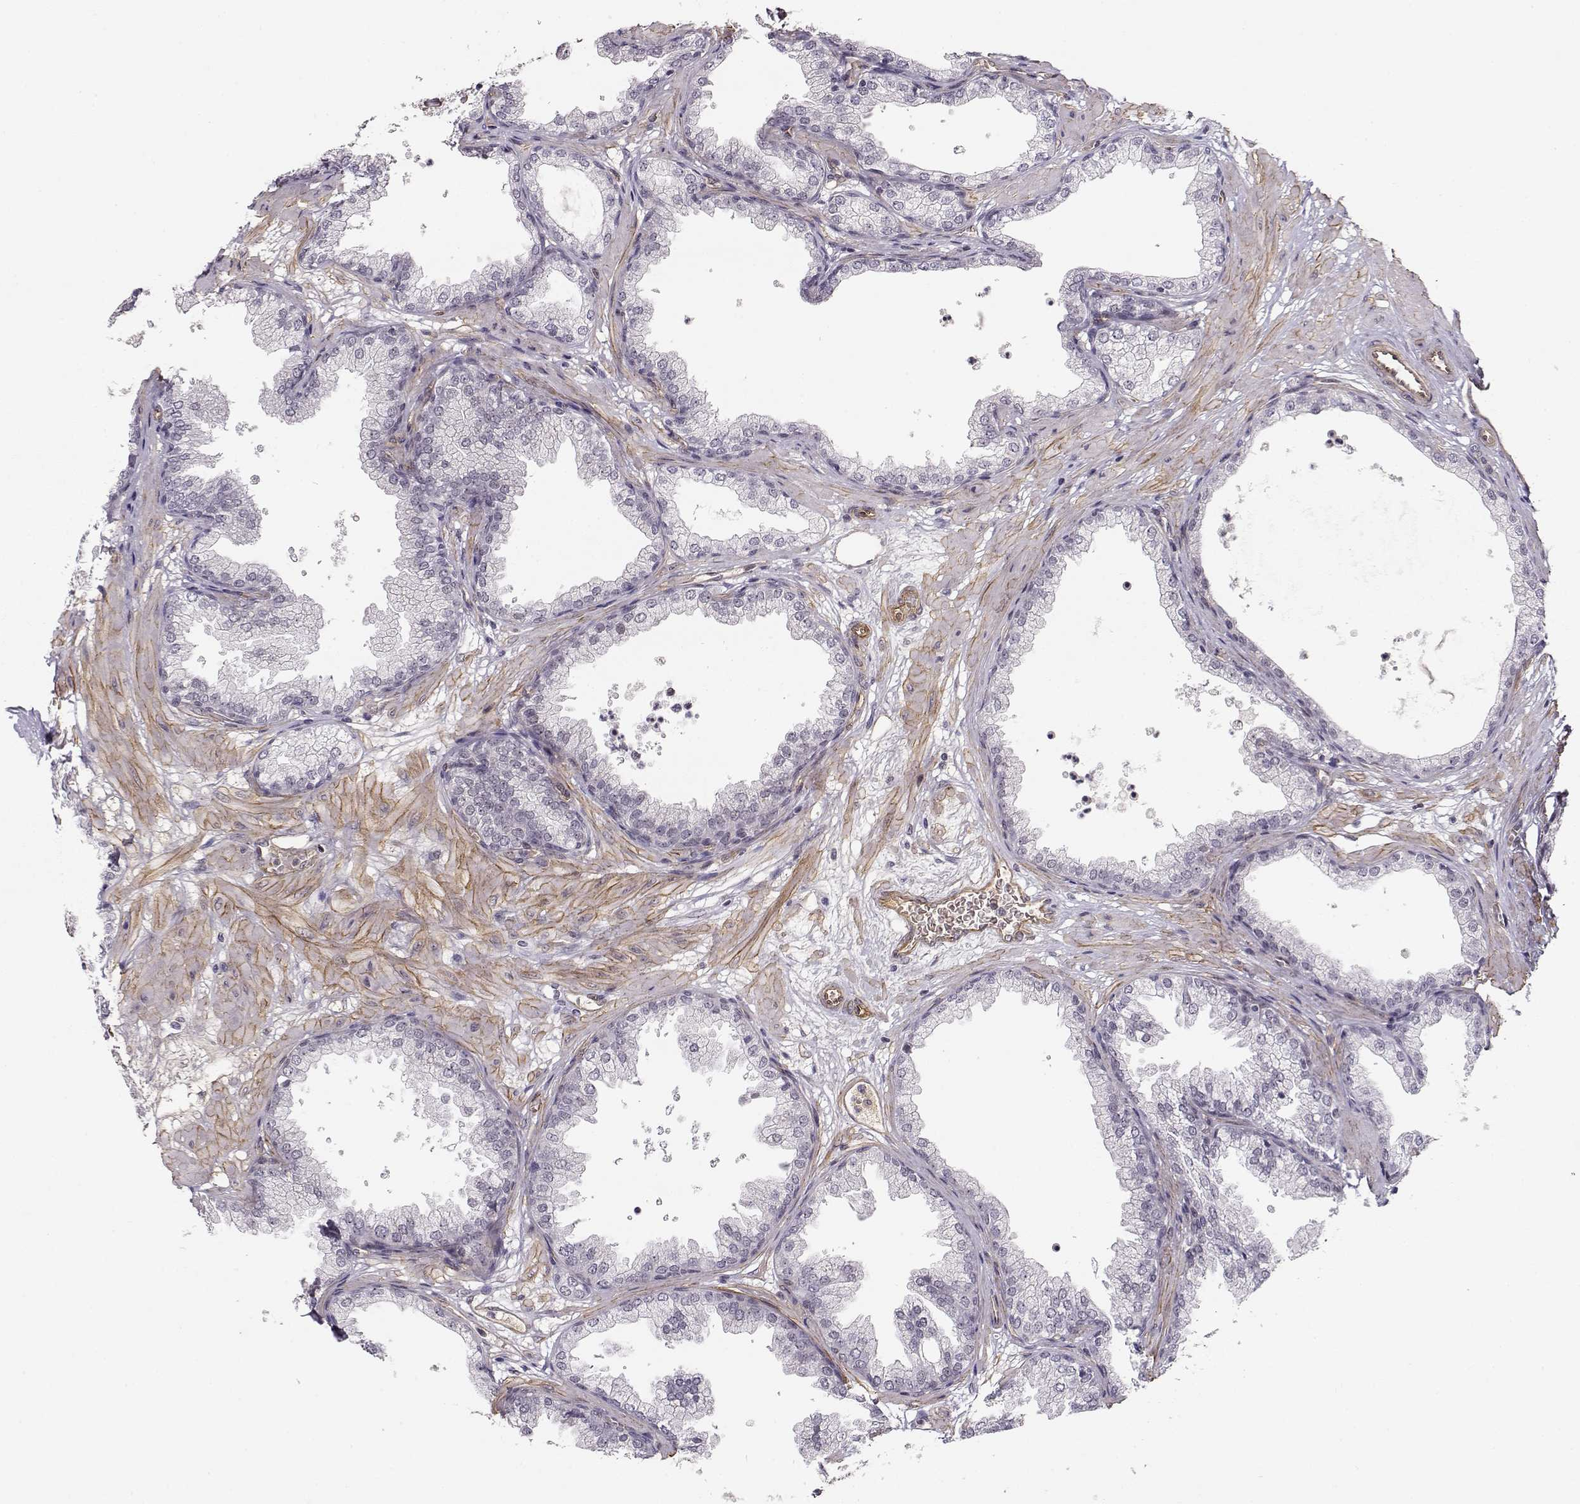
{"staining": {"intensity": "negative", "quantity": "none", "location": "none"}, "tissue": "prostate", "cell_type": "Glandular cells", "image_type": "normal", "snomed": [{"axis": "morphology", "description": "Normal tissue, NOS"}, {"axis": "topography", "description": "Prostate"}], "caption": "The photomicrograph exhibits no staining of glandular cells in benign prostate.", "gene": "CIR1", "patient": {"sex": "male", "age": 37}}